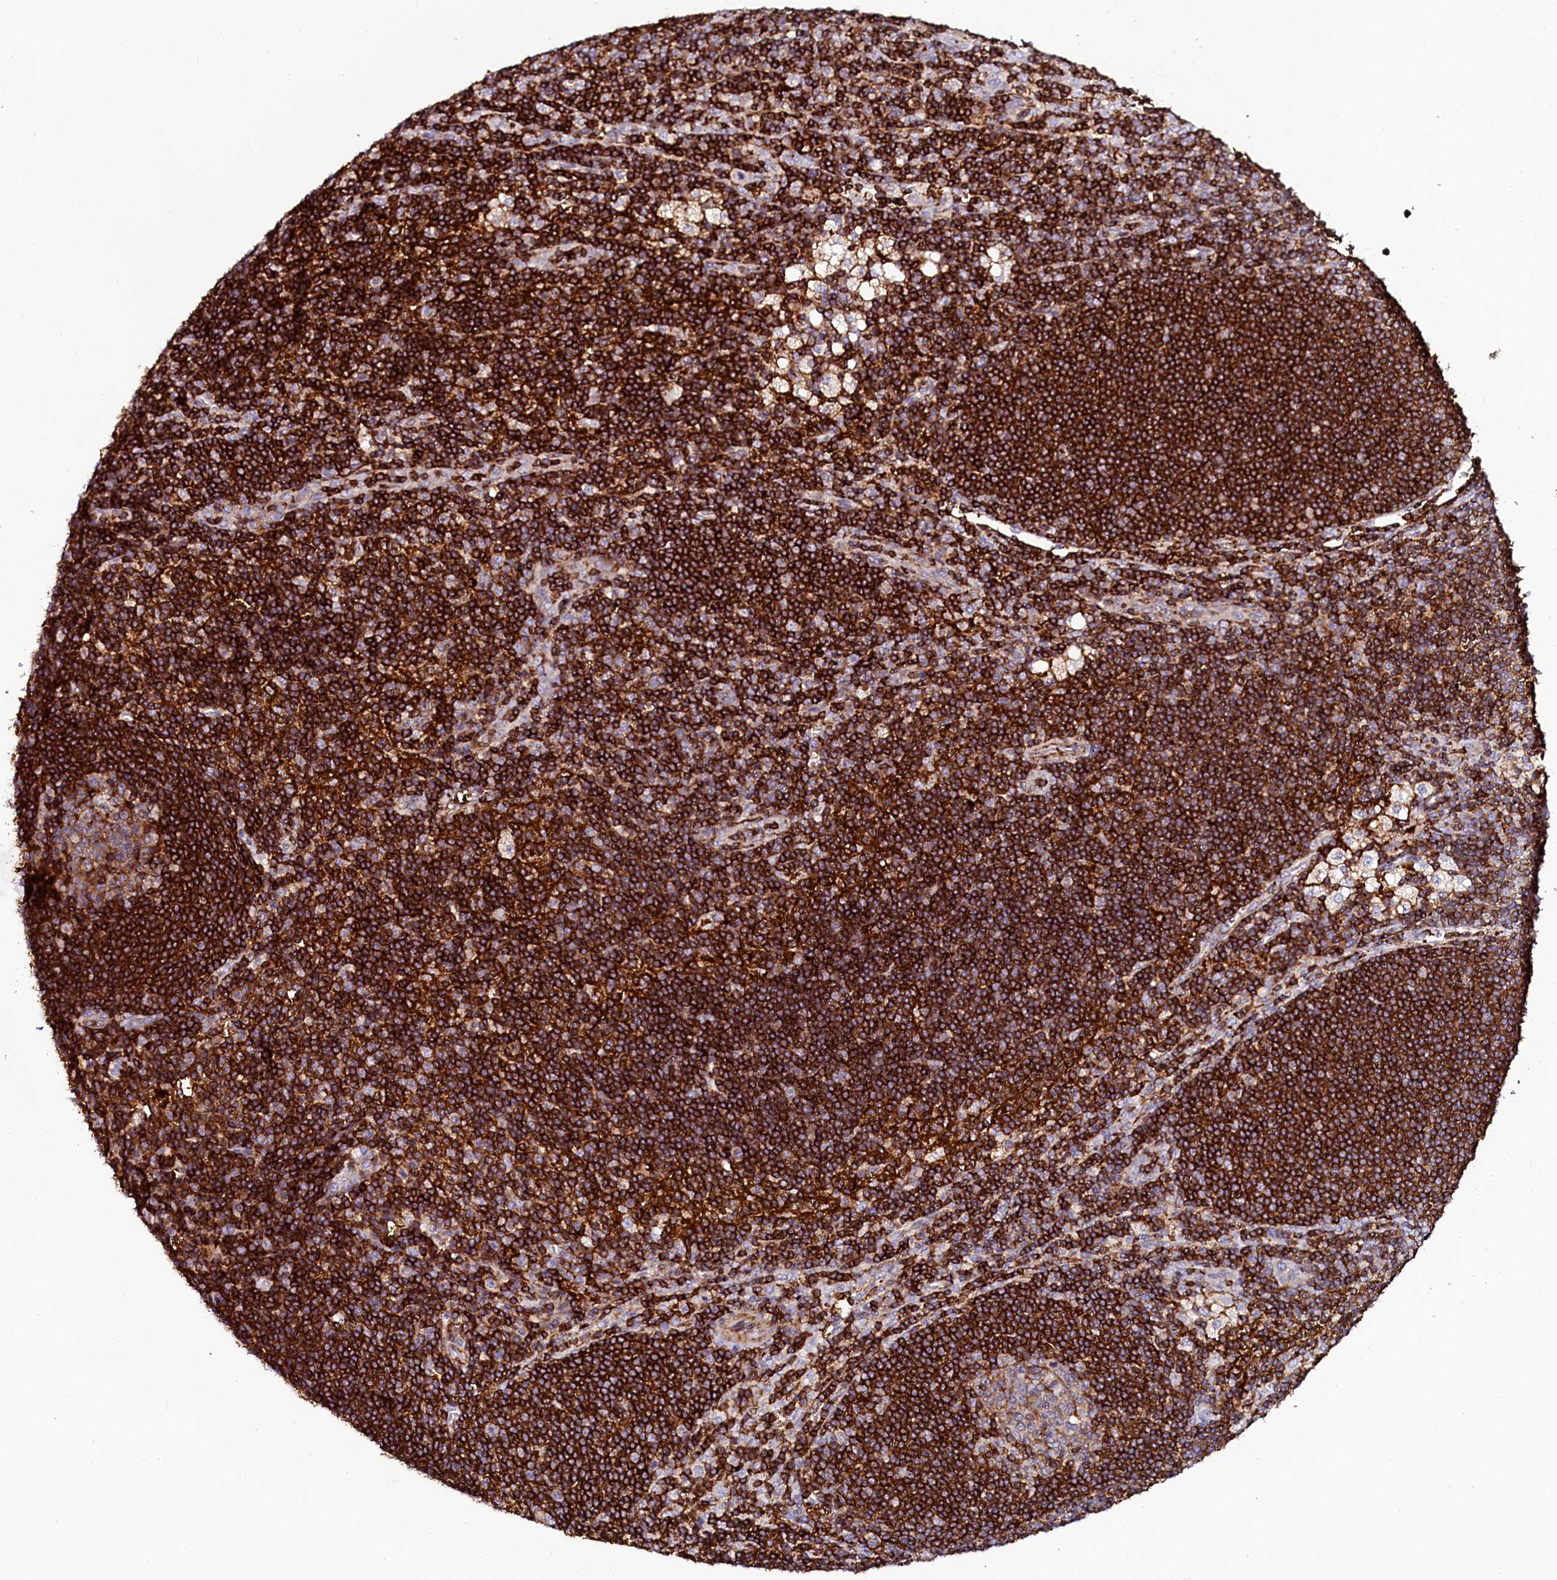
{"staining": {"intensity": "weak", "quantity": "25%-75%", "location": "cytoplasmic/membranous"}, "tissue": "lymph node", "cell_type": "Germinal center cells", "image_type": "normal", "snomed": [{"axis": "morphology", "description": "Normal tissue, NOS"}, {"axis": "topography", "description": "Lymph node"}], "caption": "A high-resolution image shows IHC staining of normal lymph node, which shows weak cytoplasmic/membranous staining in about 25%-75% of germinal center cells.", "gene": "AAAS", "patient": {"sex": "male", "age": 24}}